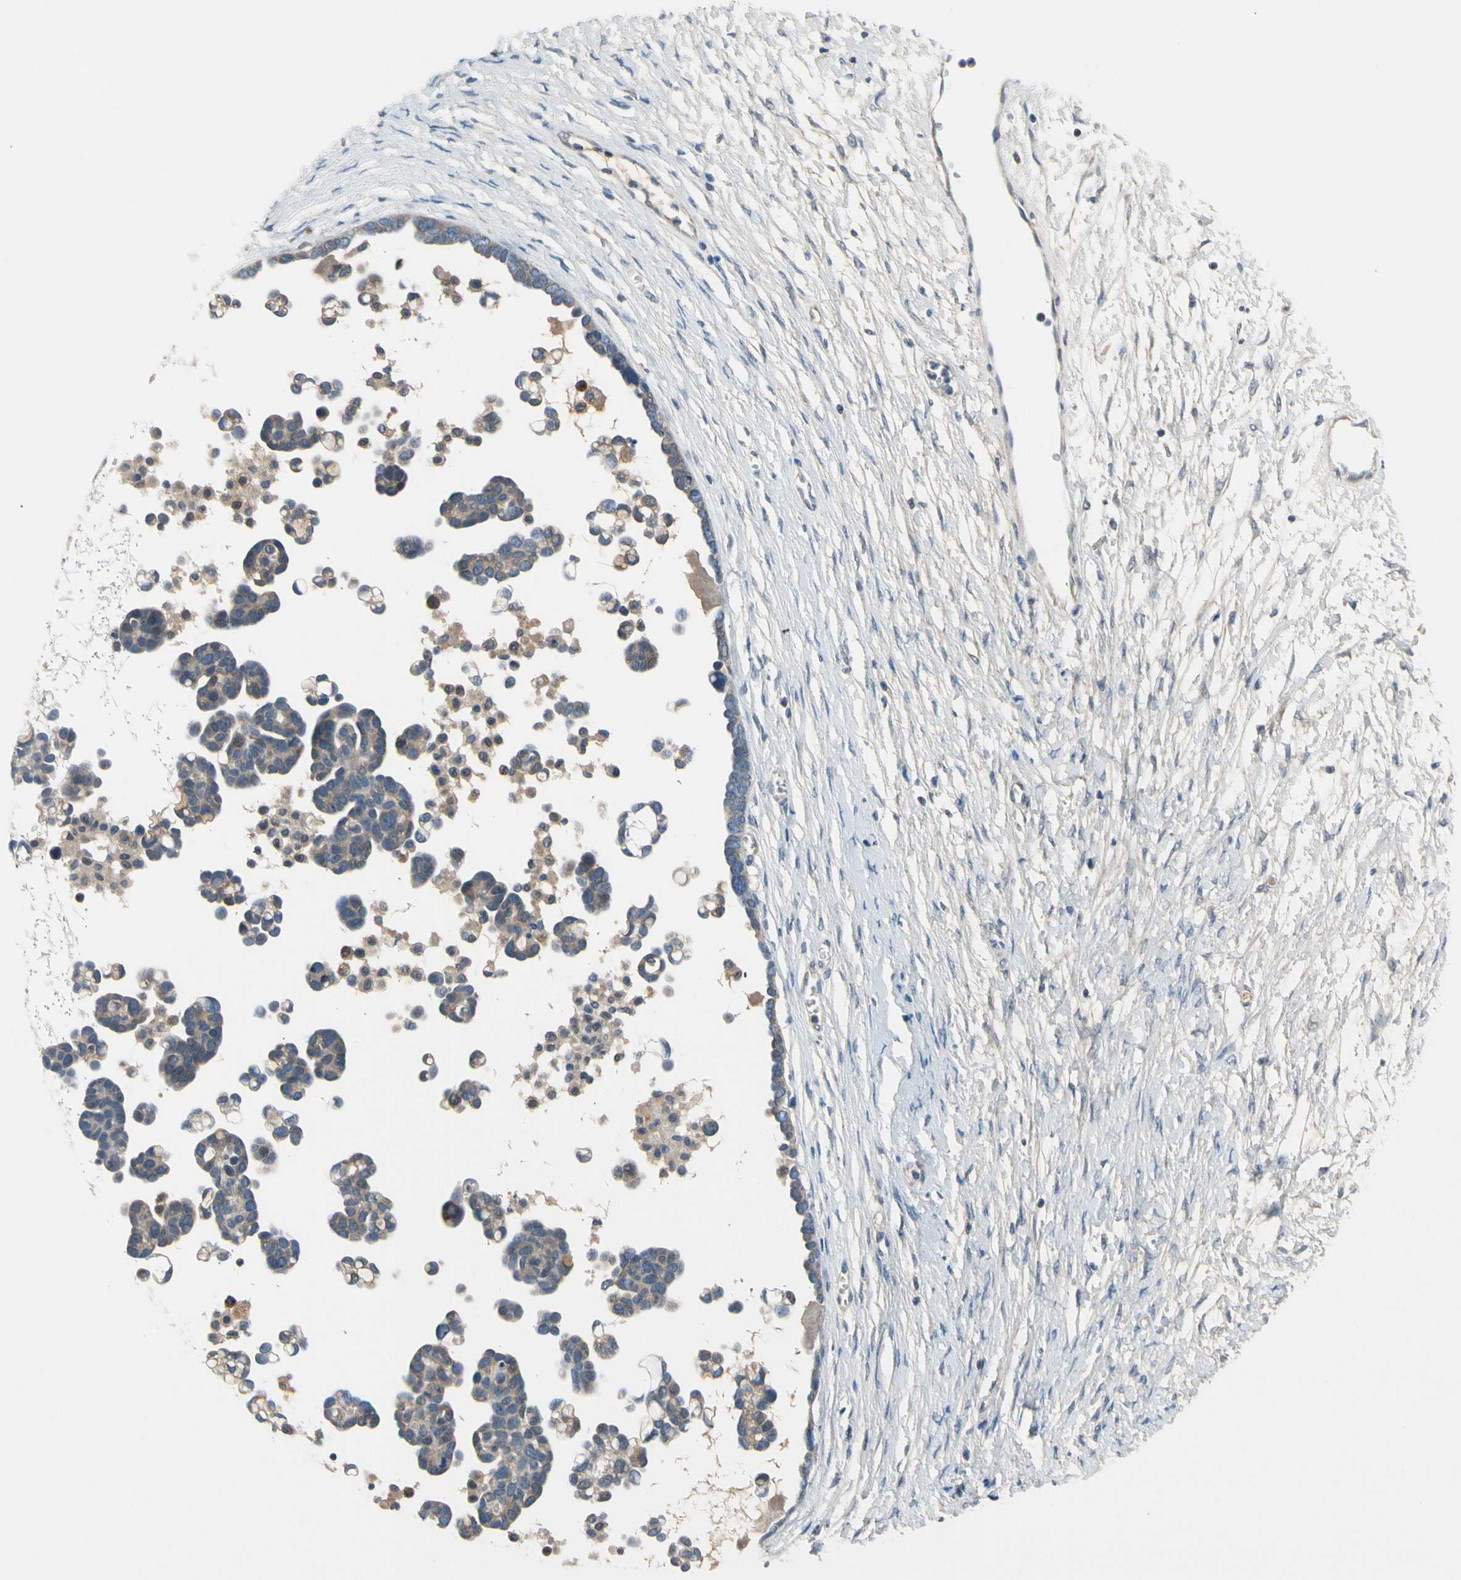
{"staining": {"intensity": "weak", "quantity": "25%-75%", "location": "cytoplasmic/membranous"}, "tissue": "ovarian cancer", "cell_type": "Tumor cells", "image_type": "cancer", "snomed": [{"axis": "morphology", "description": "Cystadenocarcinoma, serous, NOS"}, {"axis": "topography", "description": "Ovary"}], "caption": "The immunohistochemical stain shows weak cytoplasmic/membranous positivity in tumor cells of ovarian cancer tissue.", "gene": "CNDP1", "patient": {"sex": "female", "age": 54}}